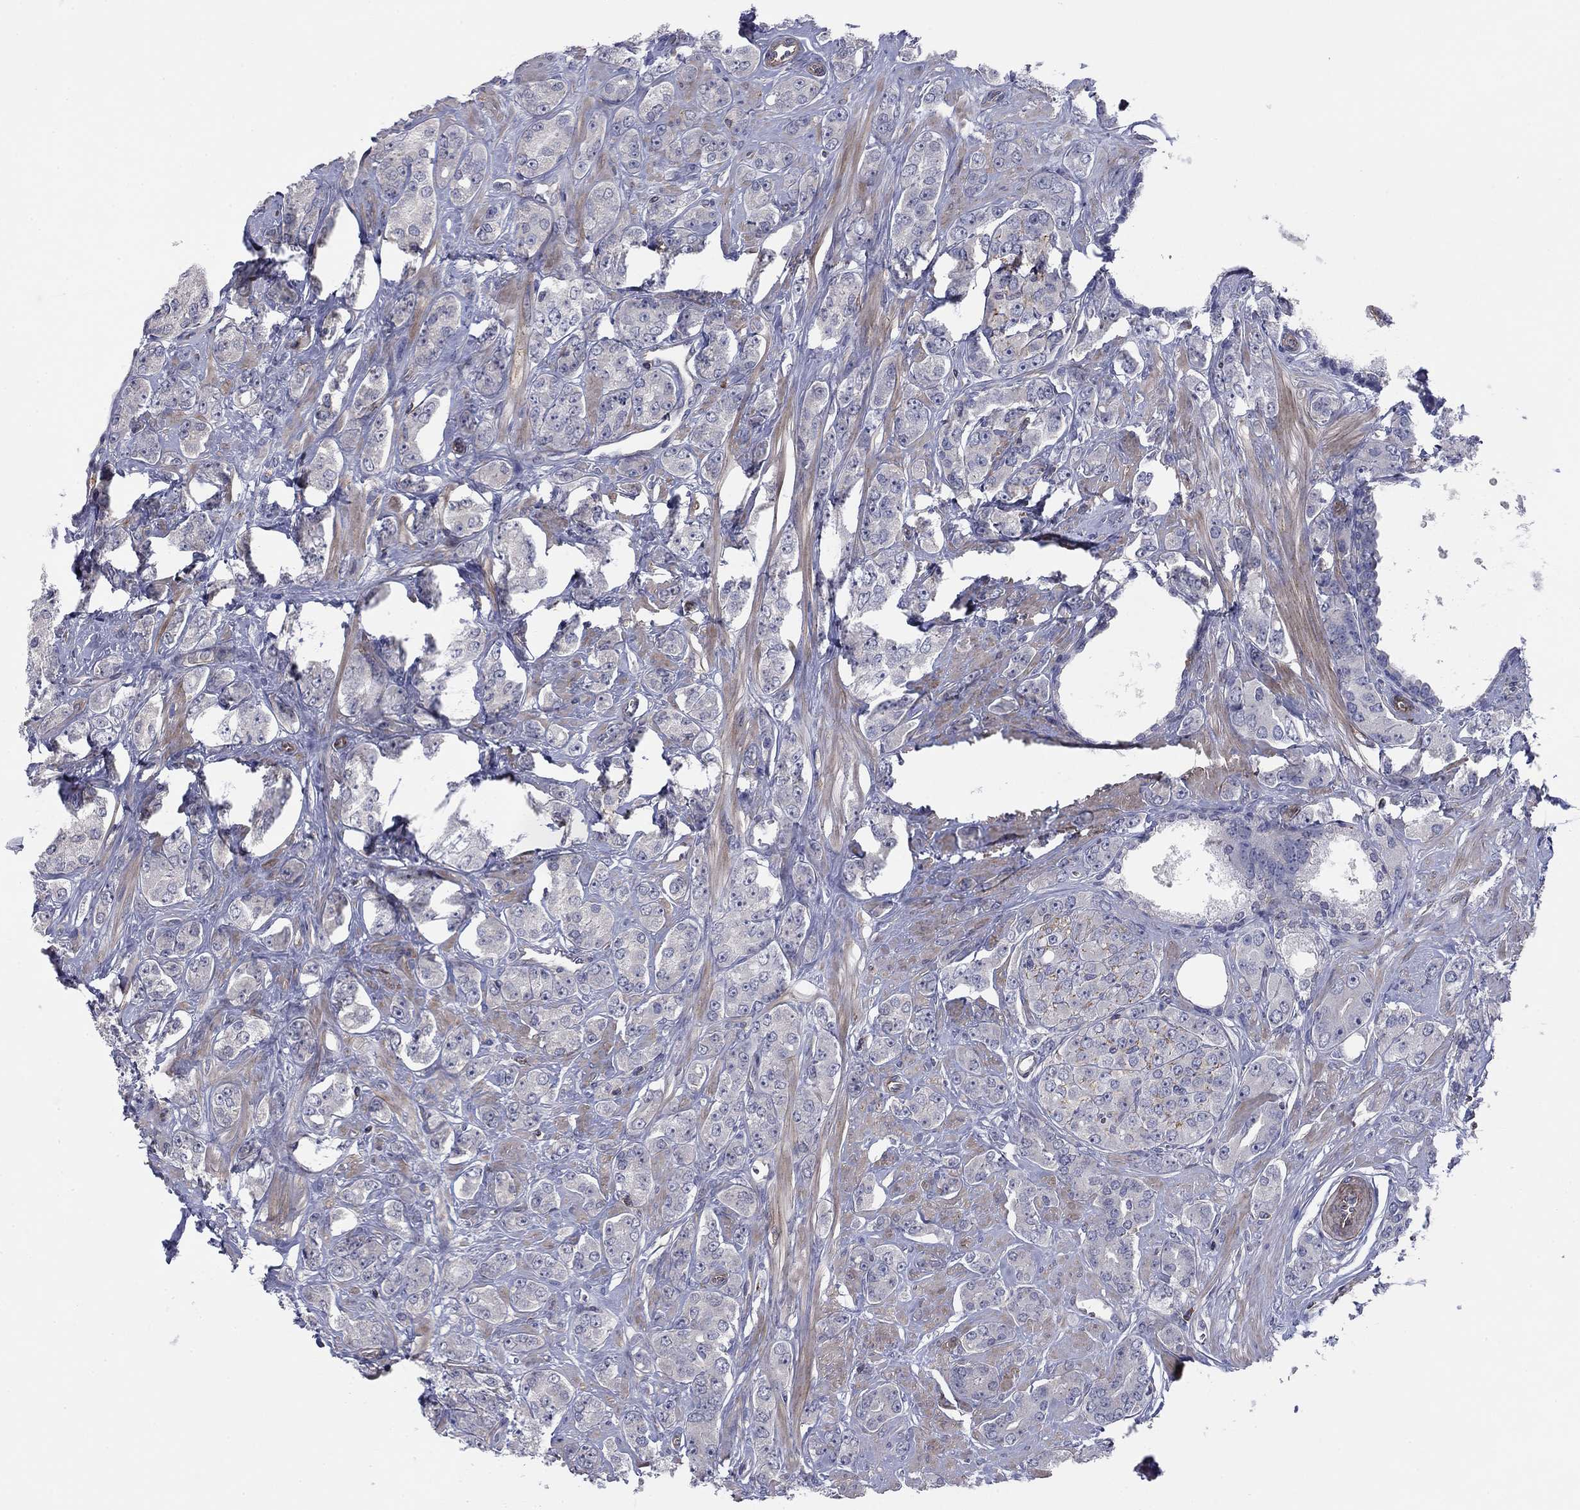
{"staining": {"intensity": "negative", "quantity": "none", "location": "none"}, "tissue": "prostate cancer", "cell_type": "Tumor cells", "image_type": "cancer", "snomed": [{"axis": "morphology", "description": "Adenocarcinoma, NOS"}, {"axis": "topography", "description": "Prostate"}], "caption": "Immunohistochemical staining of prostate adenocarcinoma exhibits no significant staining in tumor cells. (DAB immunohistochemistry (IHC), high magnification).", "gene": "PSD4", "patient": {"sex": "male", "age": 67}}